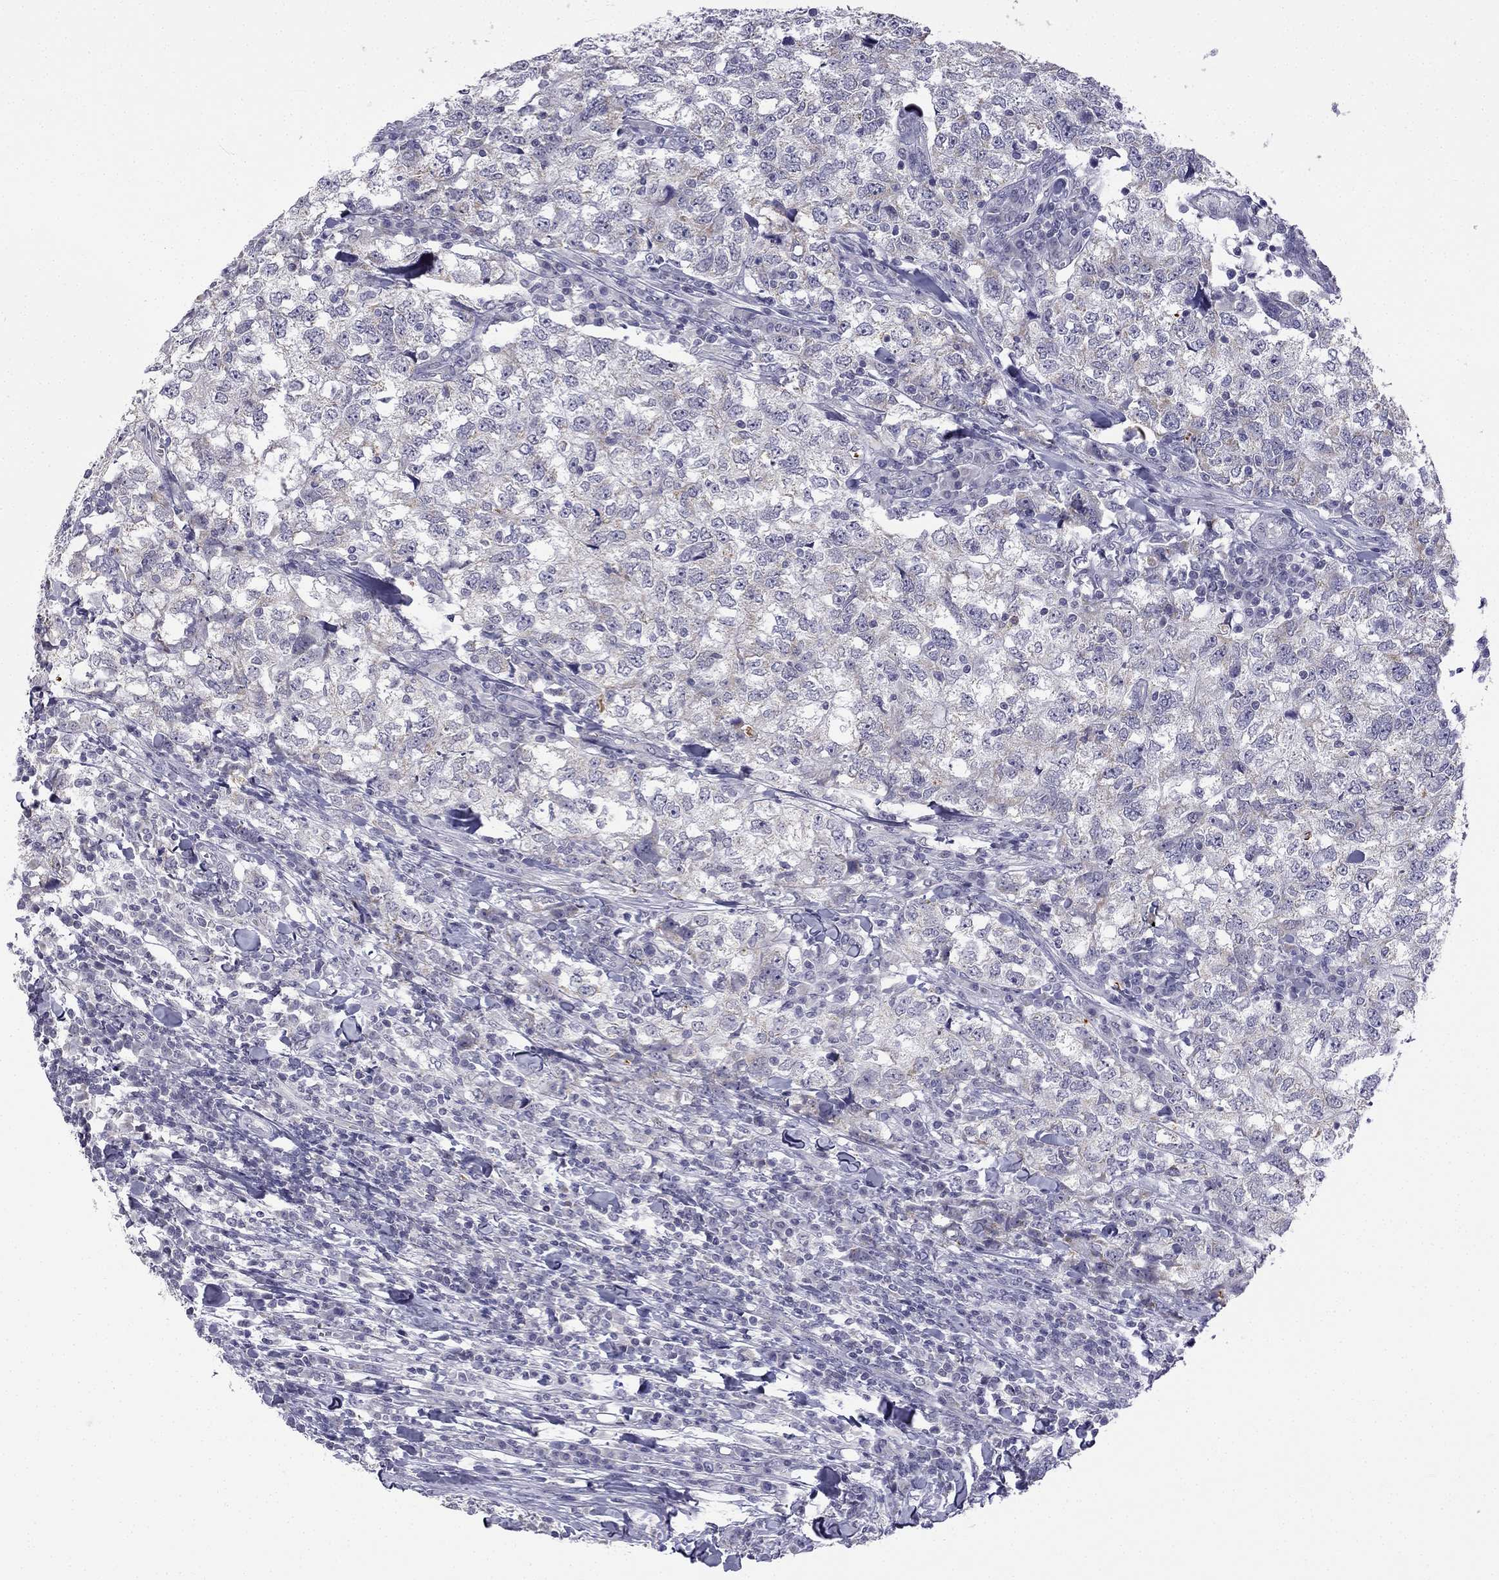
{"staining": {"intensity": "moderate", "quantity": "<25%", "location": "cytoplasmic/membranous"}, "tissue": "breast cancer", "cell_type": "Tumor cells", "image_type": "cancer", "snomed": [{"axis": "morphology", "description": "Duct carcinoma"}, {"axis": "topography", "description": "Breast"}], "caption": "A high-resolution micrograph shows immunohistochemistry (IHC) staining of intraductal carcinoma (breast), which reveals moderate cytoplasmic/membranous staining in about <25% of tumor cells.", "gene": "C5orf49", "patient": {"sex": "female", "age": 30}}